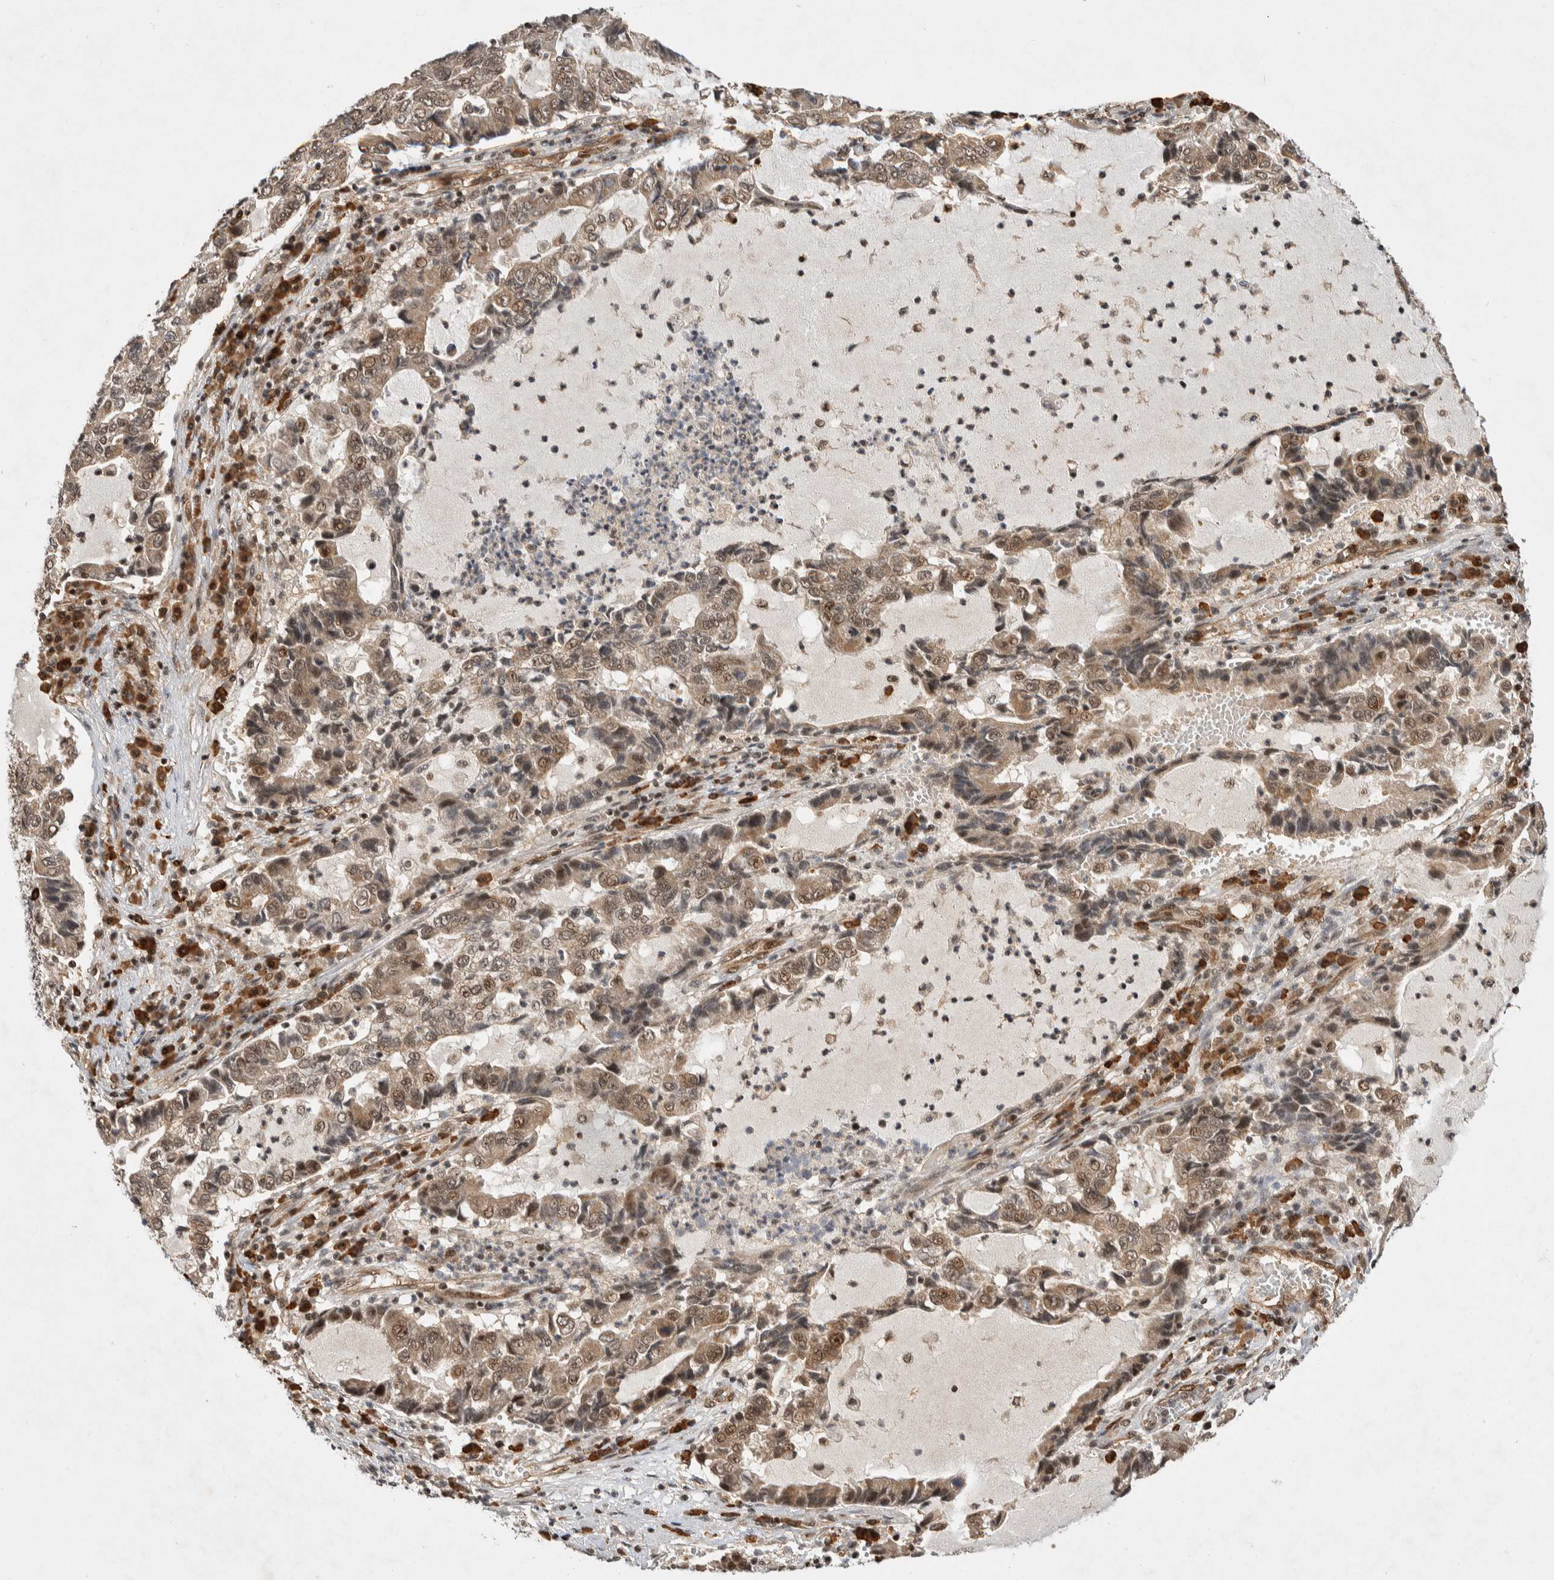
{"staining": {"intensity": "moderate", "quantity": "25%-75%", "location": "cytoplasmic/membranous,nuclear"}, "tissue": "lung cancer", "cell_type": "Tumor cells", "image_type": "cancer", "snomed": [{"axis": "morphology", "description": "Adenocarcinoma, NOS"}, {"axis": "topography", "description": "Lung"}], "caption": "This image shows lung cancer (adenocarcinoma) stained with IHC to label a protein in brown. The cytoplasmic/membranous and nuclear of tumor cells show moderate positivity for the protein. Nuclei are counter-stained blue.", "gene": "TOR1B", "patient": {"sex": "female", "age": 51}}